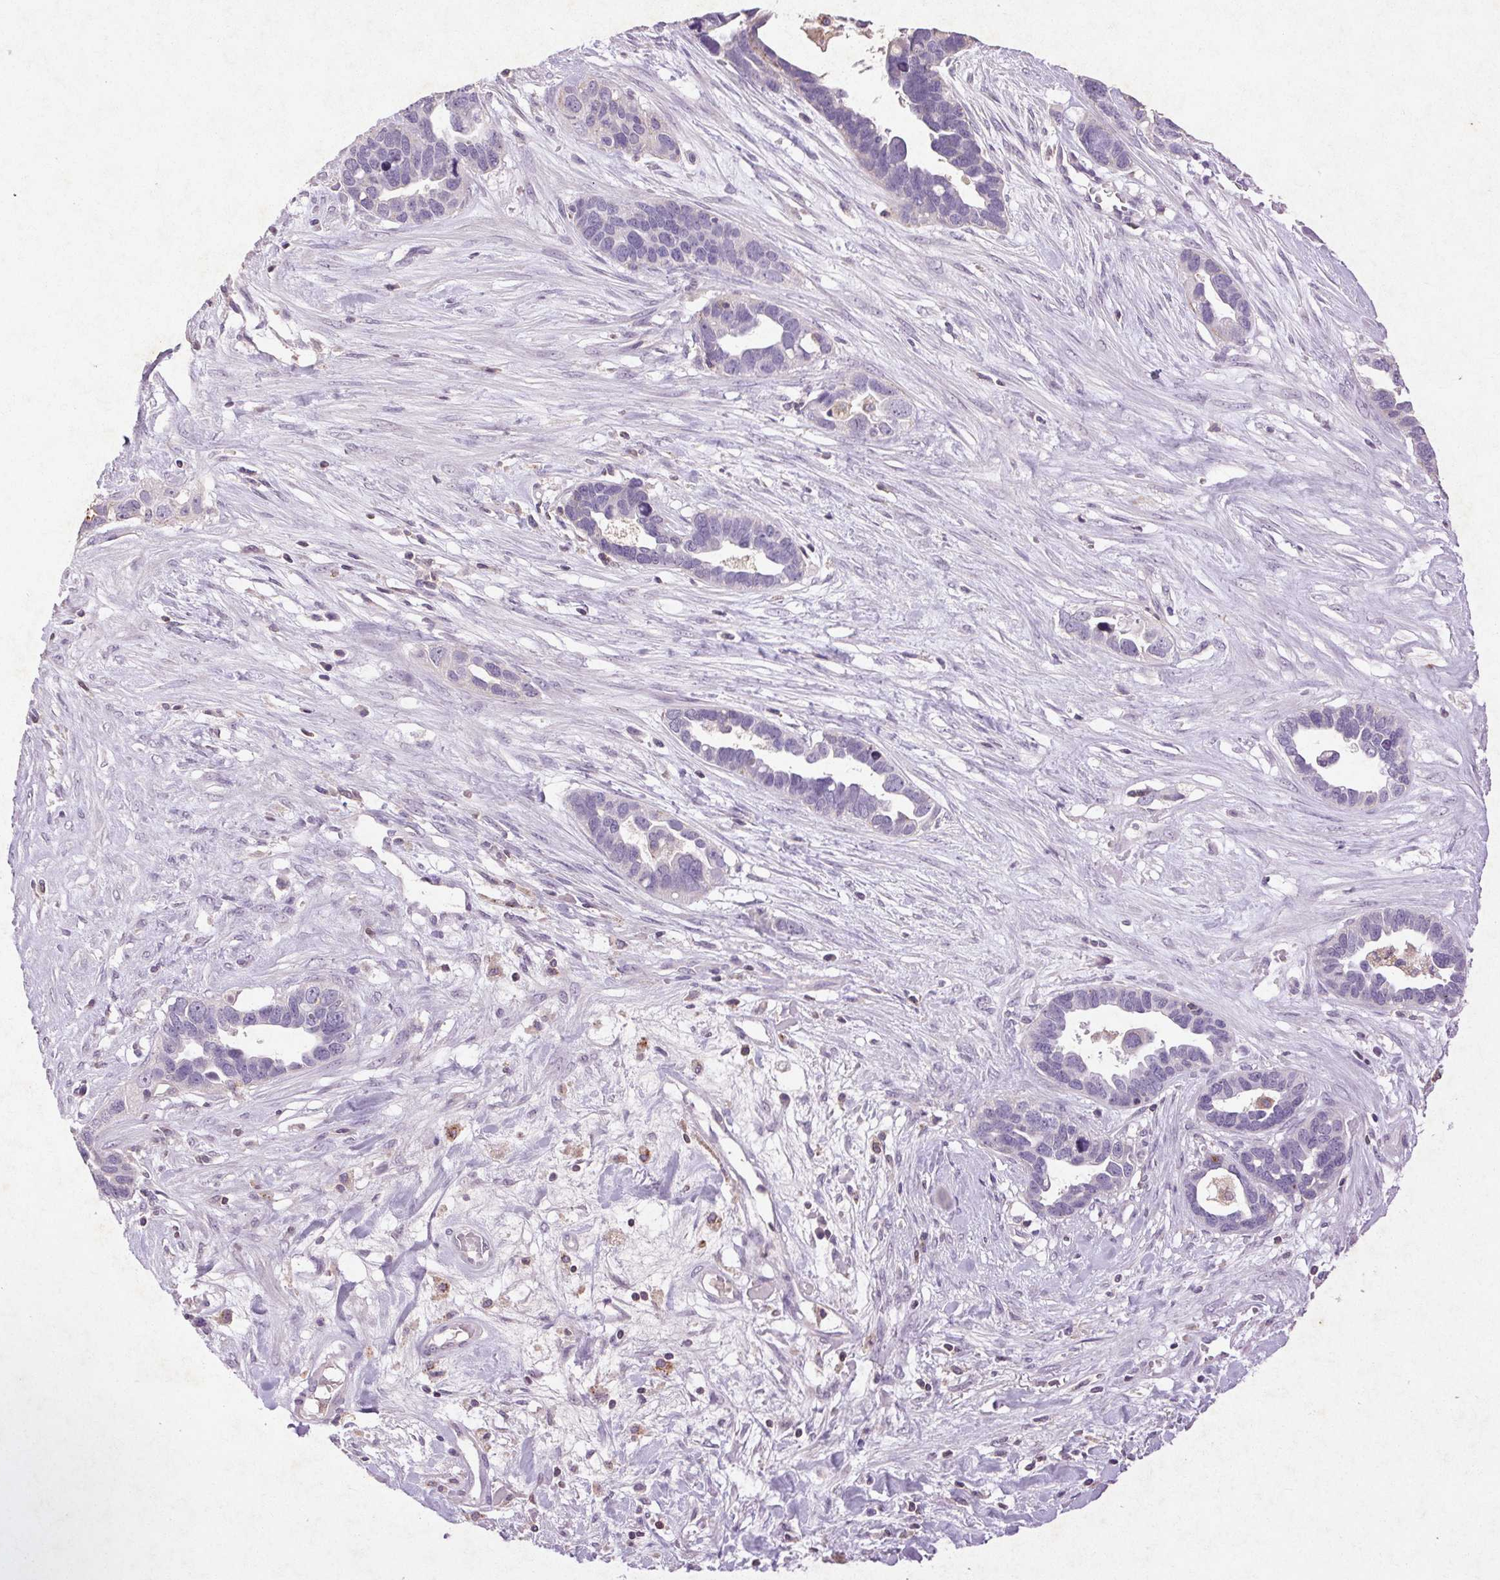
{"staining": {"intensity": "negative", "quantity": "none", "location": "none"}, "tissue": "ovarian cancer", "cell_type": "Tumor cells", "image_type": "cancer", "snomed": [{"axis": "morphology", "description": "Cystadenocarcinoma, serous, NOS"}, {"axis": "topography", "description": "Ovary"}], "caption": "Immunohistochemical staining of ovarian cancer demonstrates no significant positivity in tumor cells.", "gene": "FNDC7", "patient": {"sex": "female", "age": 54}}